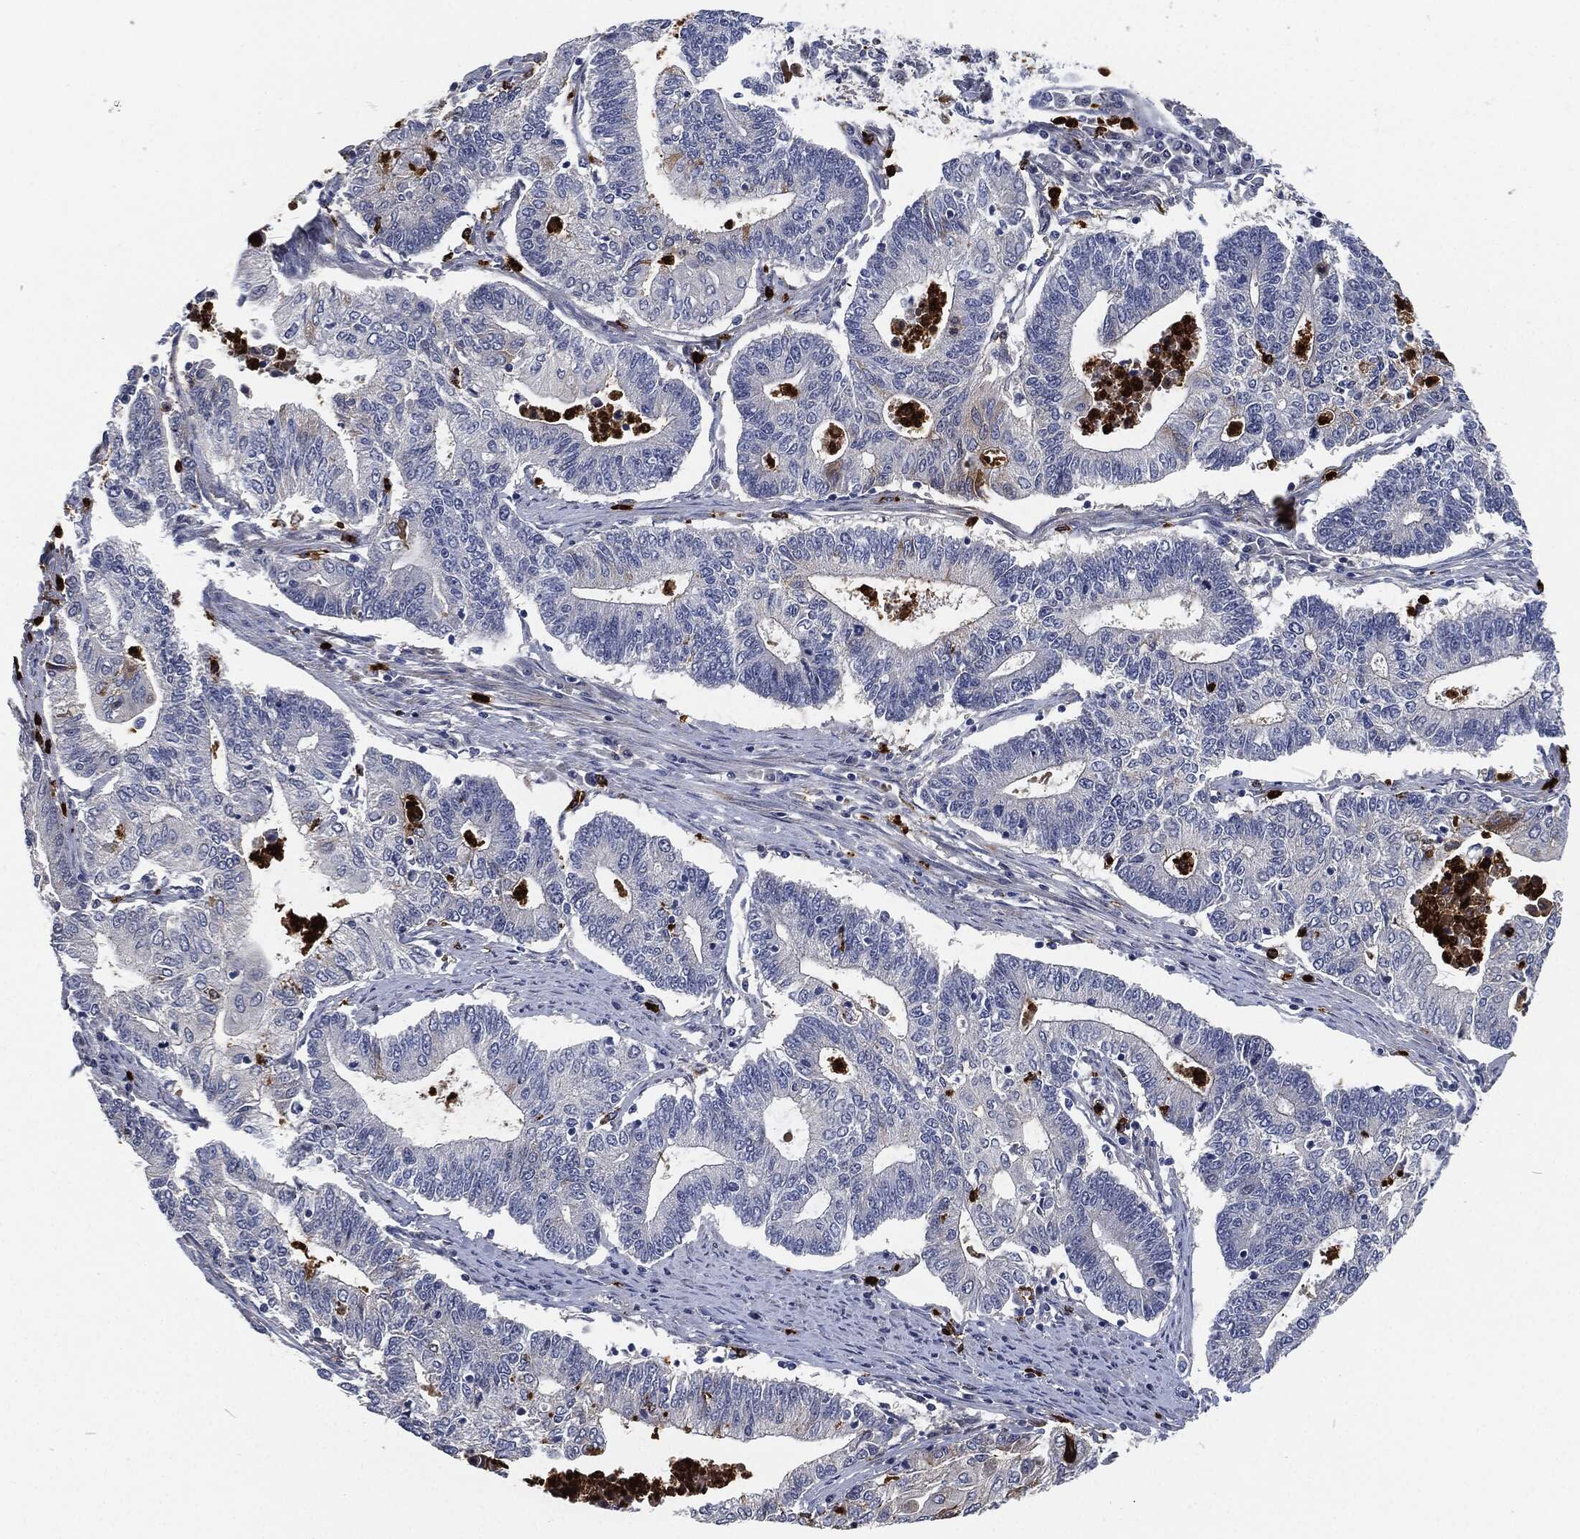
{"staining": {"intensity": "negative", "quantity": "none", "location": "none"}, "tissue": "endometrial cancer", "cell_type": "Tumor cells", "image_type": "cancer", "snomed": [{"axis": "morphology", "description": "Adenocarcinoma, NOS"}, {"axis": "topography", "description": "Uterus"}, {"axis": "topography", "description": "Endometrium"}], "caption": "Protein analysis of endometrial cancer (adenocarcinoma) reveals no significant expression in tumor cells.", "gene": "MPO", "patient": {"sex": "female", "age": 54}}